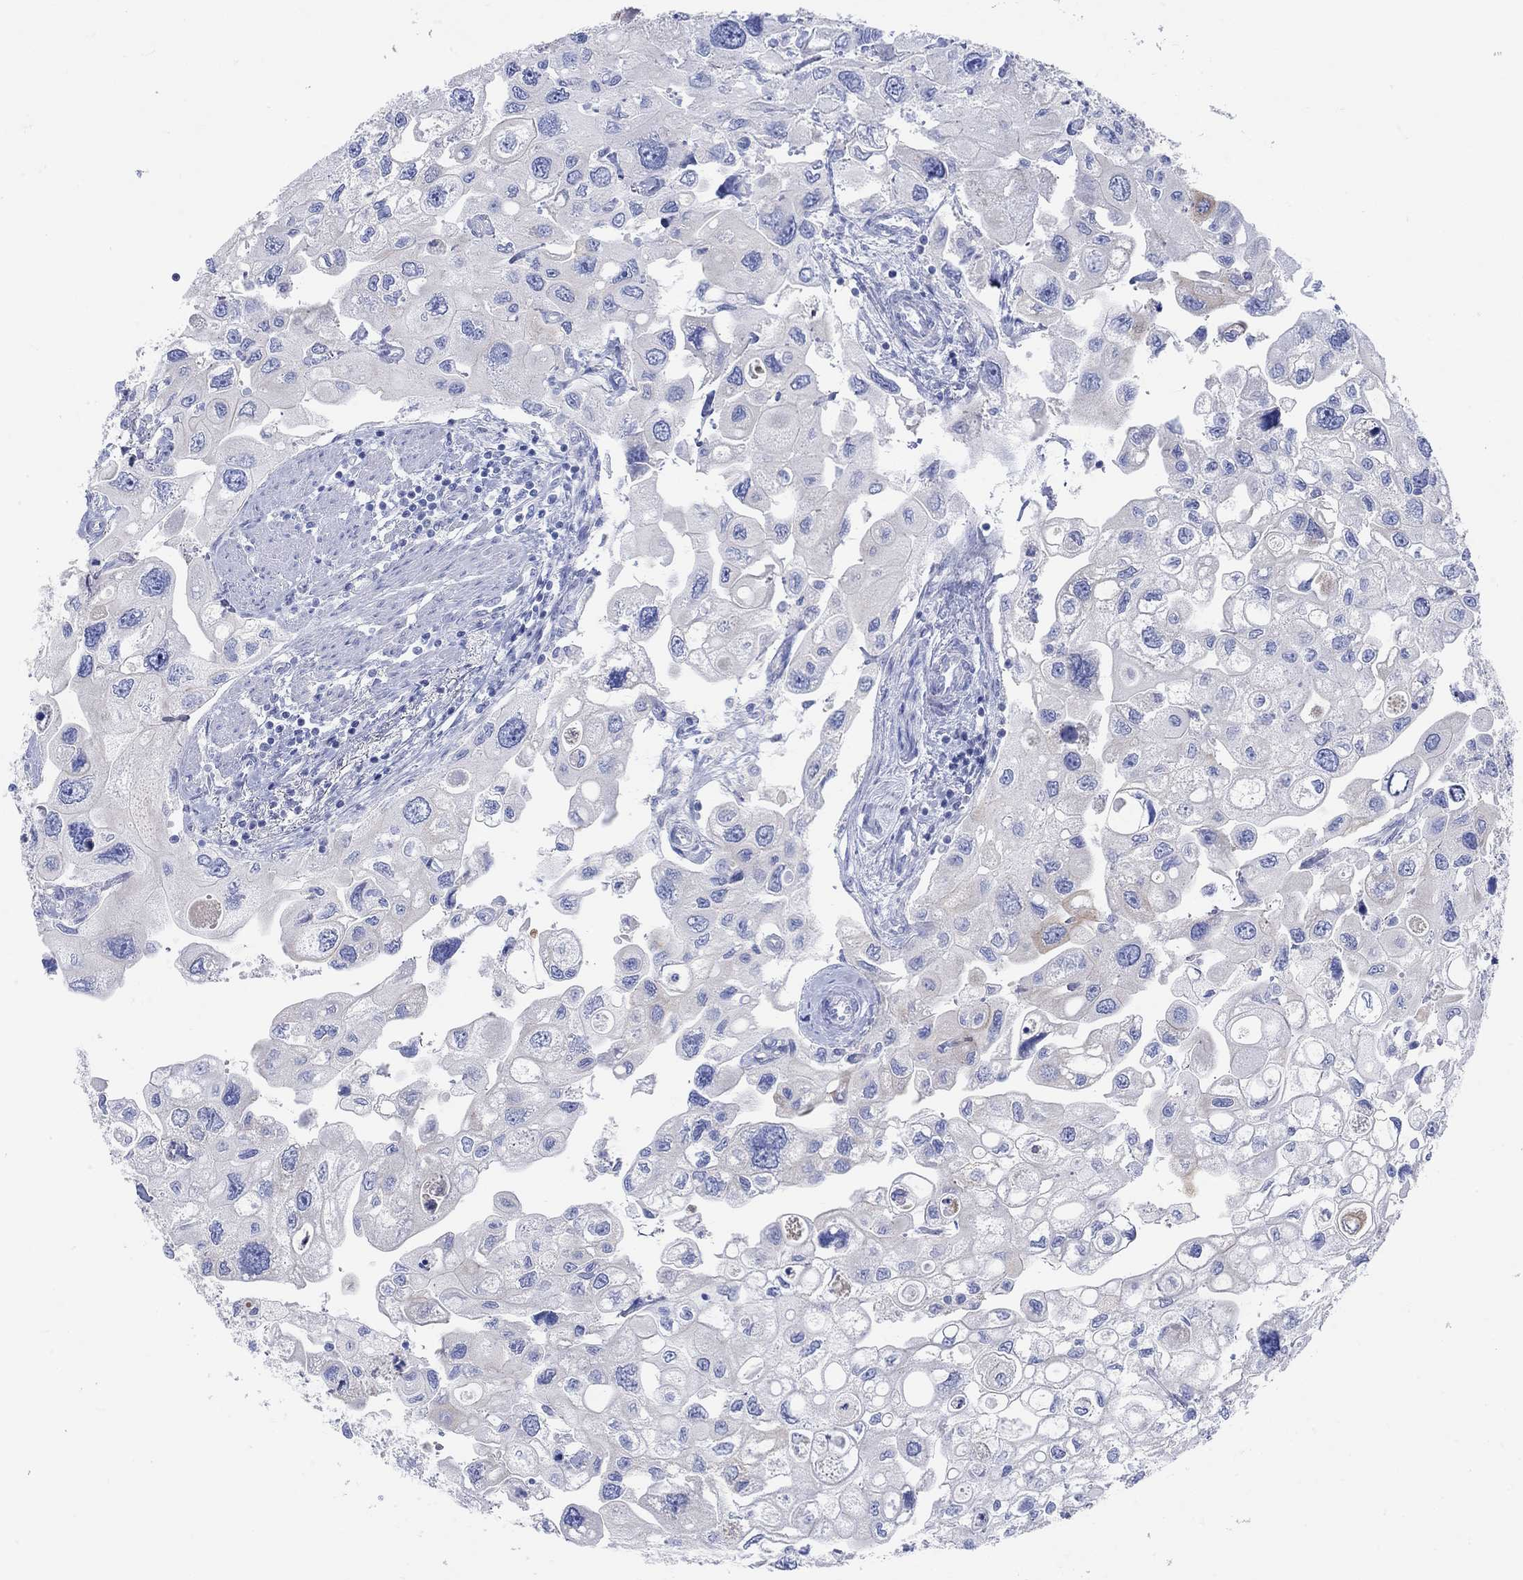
{"staining": {"intensity": "negative", "quantity": "none", "location": "none"}, "tissue": "urothelial cancer", "cell_type": "Tumor cells", "image_type": "cancer", "snomed": [{"axis": "morphology", "description": "Urothelial carcinoma, High grade"}, {"axis": "topography", "description": "Urinary bladder"}], "caption": "Histopathology image shows no significant protein positivity in tumor cells of high-grade urothelial carcinoma.", "gene": "REEP6", "patient": {"sex": "male", "age": 59}}